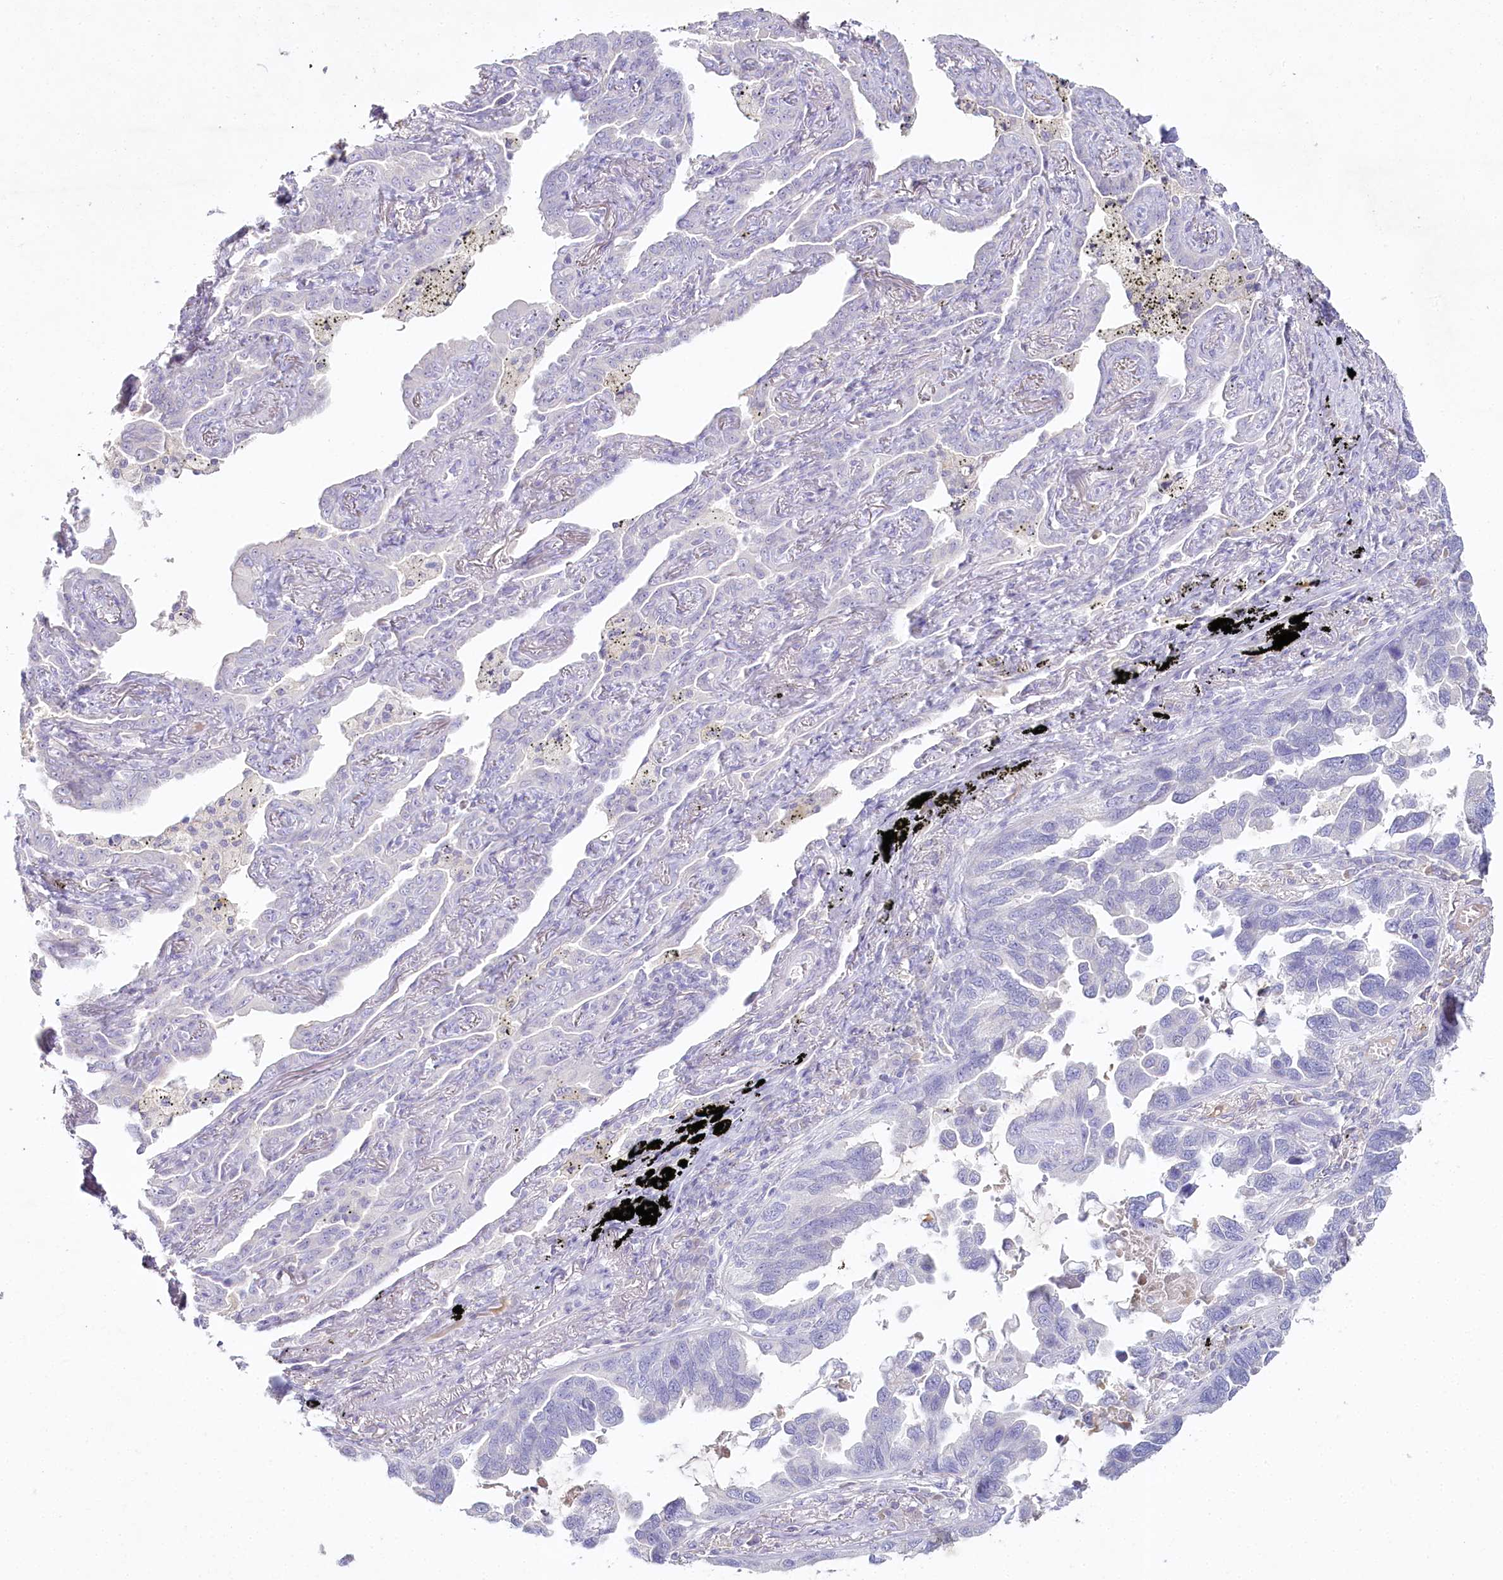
{"staining": {"intensity": "negative", "quantity": "none", "location": "none"}, "tissue": "lung cancer", "cell_type": "Tumor cells", "image_type": "cancer", "snomed": [{"axis": "morphology", "description": "Adenocarcinoma, NOS"}, {"axis": "topography", "description": "Lung"}], "caption": "Lung adenocarcinoma was stained to show a protein in brown. There is no significant staining in tumor cells. (DAB IHC with hematoxylin counter stain).", "gene": "HPD", "patient": {"sex": "male", "age": 67}}